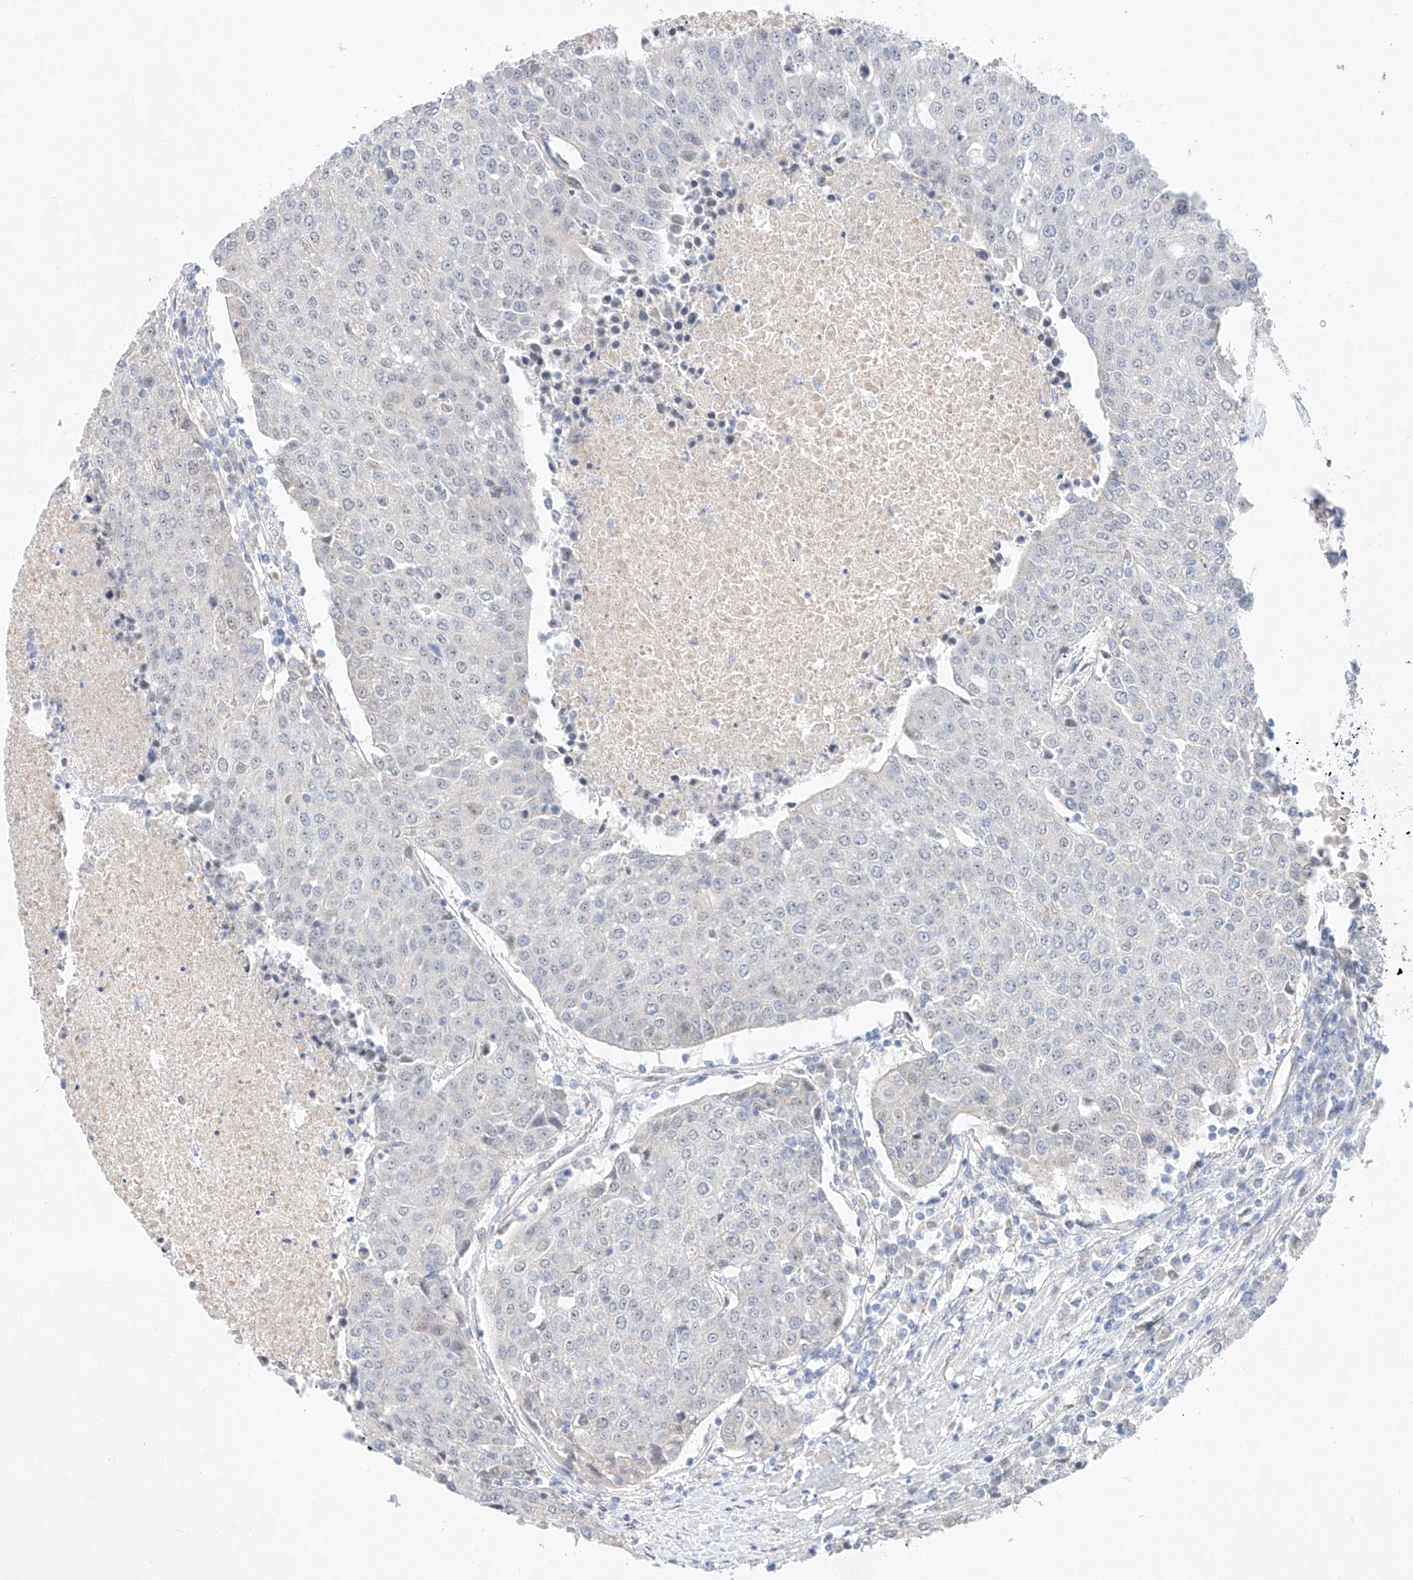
{"staining": {"intensity": "negative", "quantity": "none", "location": "none"}, "tissue": "urothelial cancer", "cell_type": "Tumor cells", "image_type": "cancer", "snomed": [{"axis": "morphology", "description": "Urothelial carcinoma, High grade"}, {"axis": "topography", "description": "Urinary bladder"}], "caption": "Immunohistochemistry (IHC) image of neoplastic tissue: urothelial cancer stained with DAB (3,3'-diaminobenzidine) shows no significant protein positivity in tumor cells.", "gene": "IL22RA2", "patient": {"sex": "female", "age": 85}}